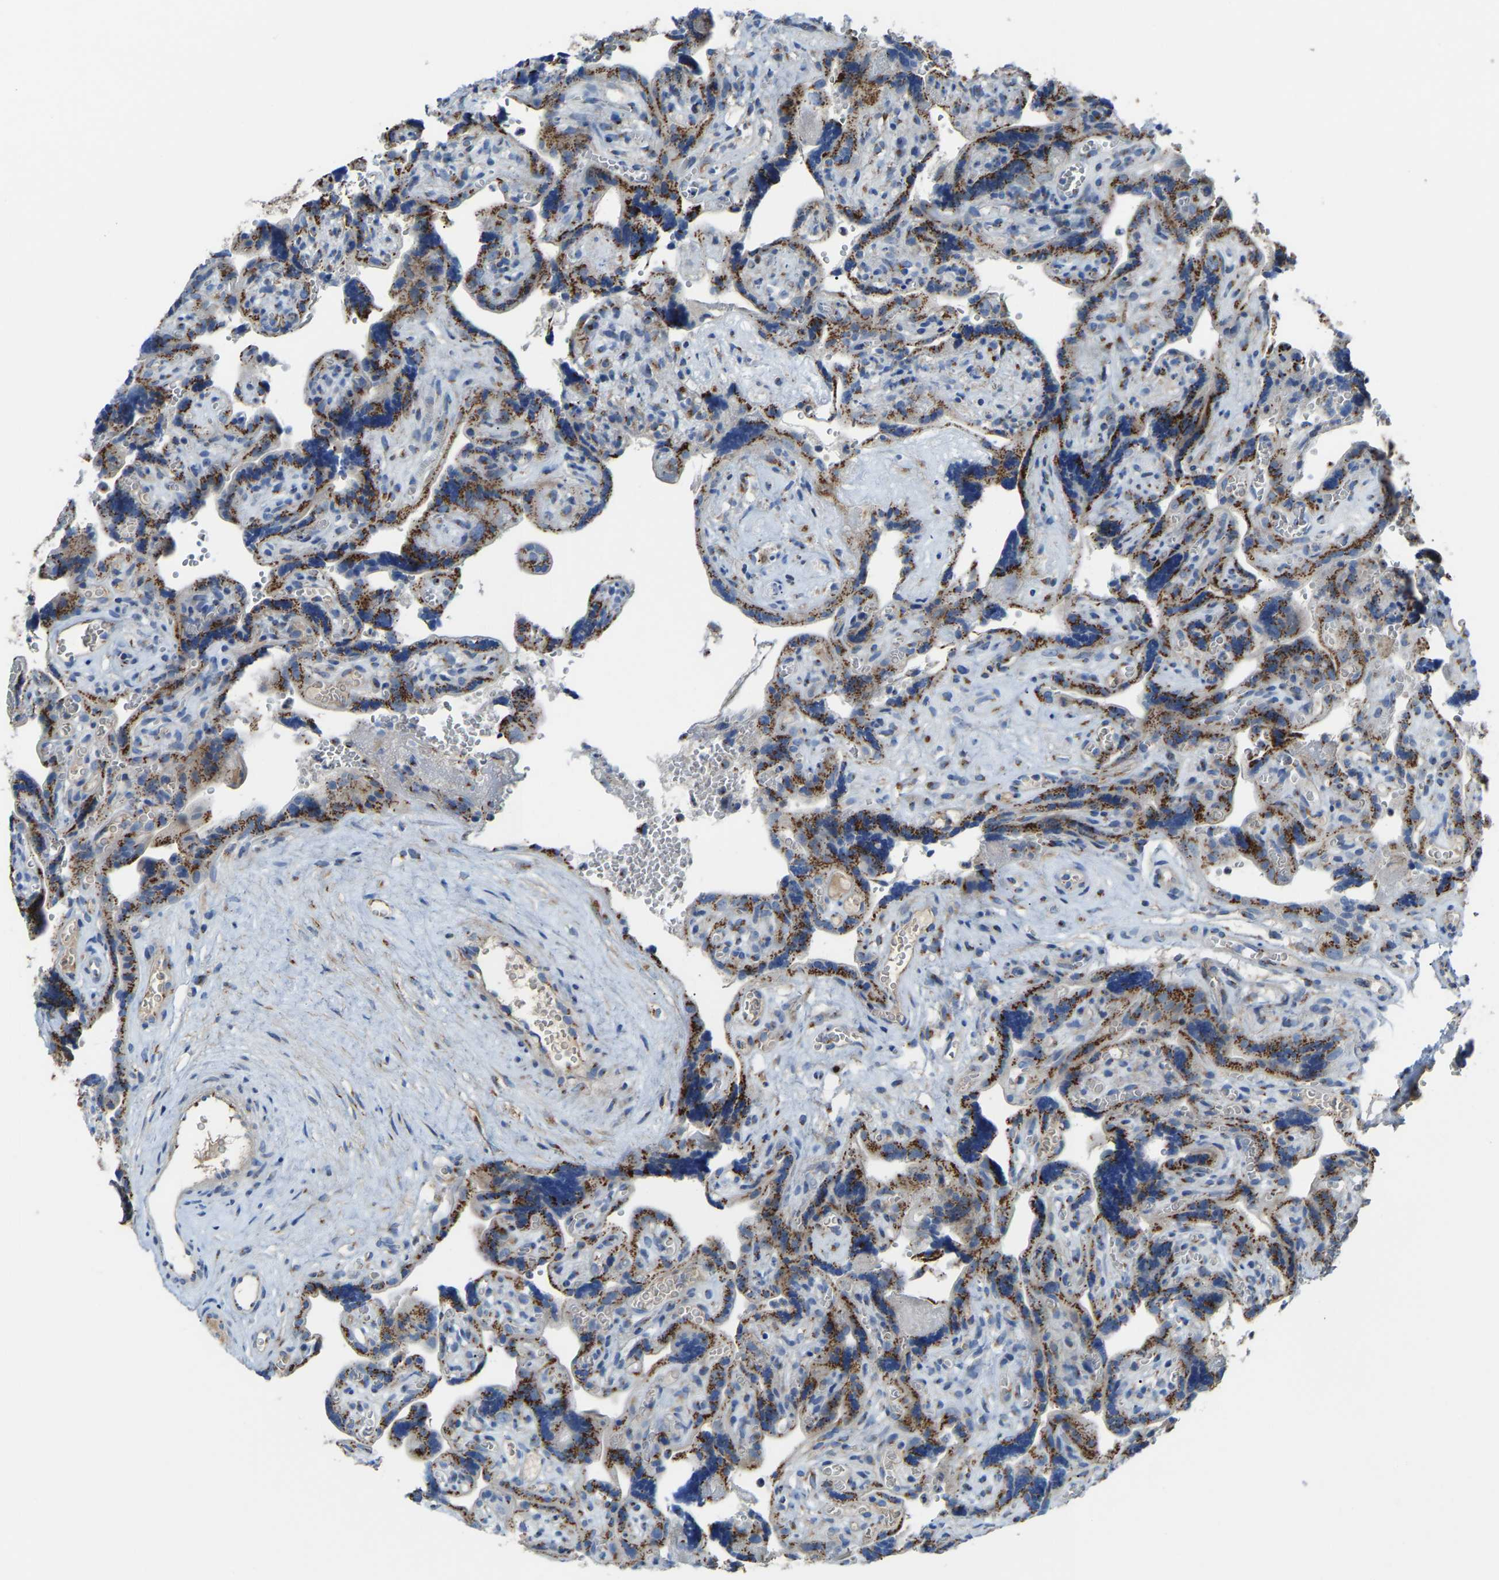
{"staining": {"intensity": "moderate", "quantity": "<25%", "location": "cytoplasmic/membranous"}, "tissue": "placenta", "cell_type": "Decidual cells", "image_type": "normal", "snomed": [{"axis": "morphology", "description": "Normal tissue, NOS"}, {"axis": "topography", "description": "Placenta"}], "caption": "Protein positivity by immunohistochemistry (IHC) demonstrates moderate cytoplasmic/membranous expression in approximately <25% of decidual cells in unremarkable placenta.", "gene": "CANT1", "patient": {"sex": "female", "age": 30}}